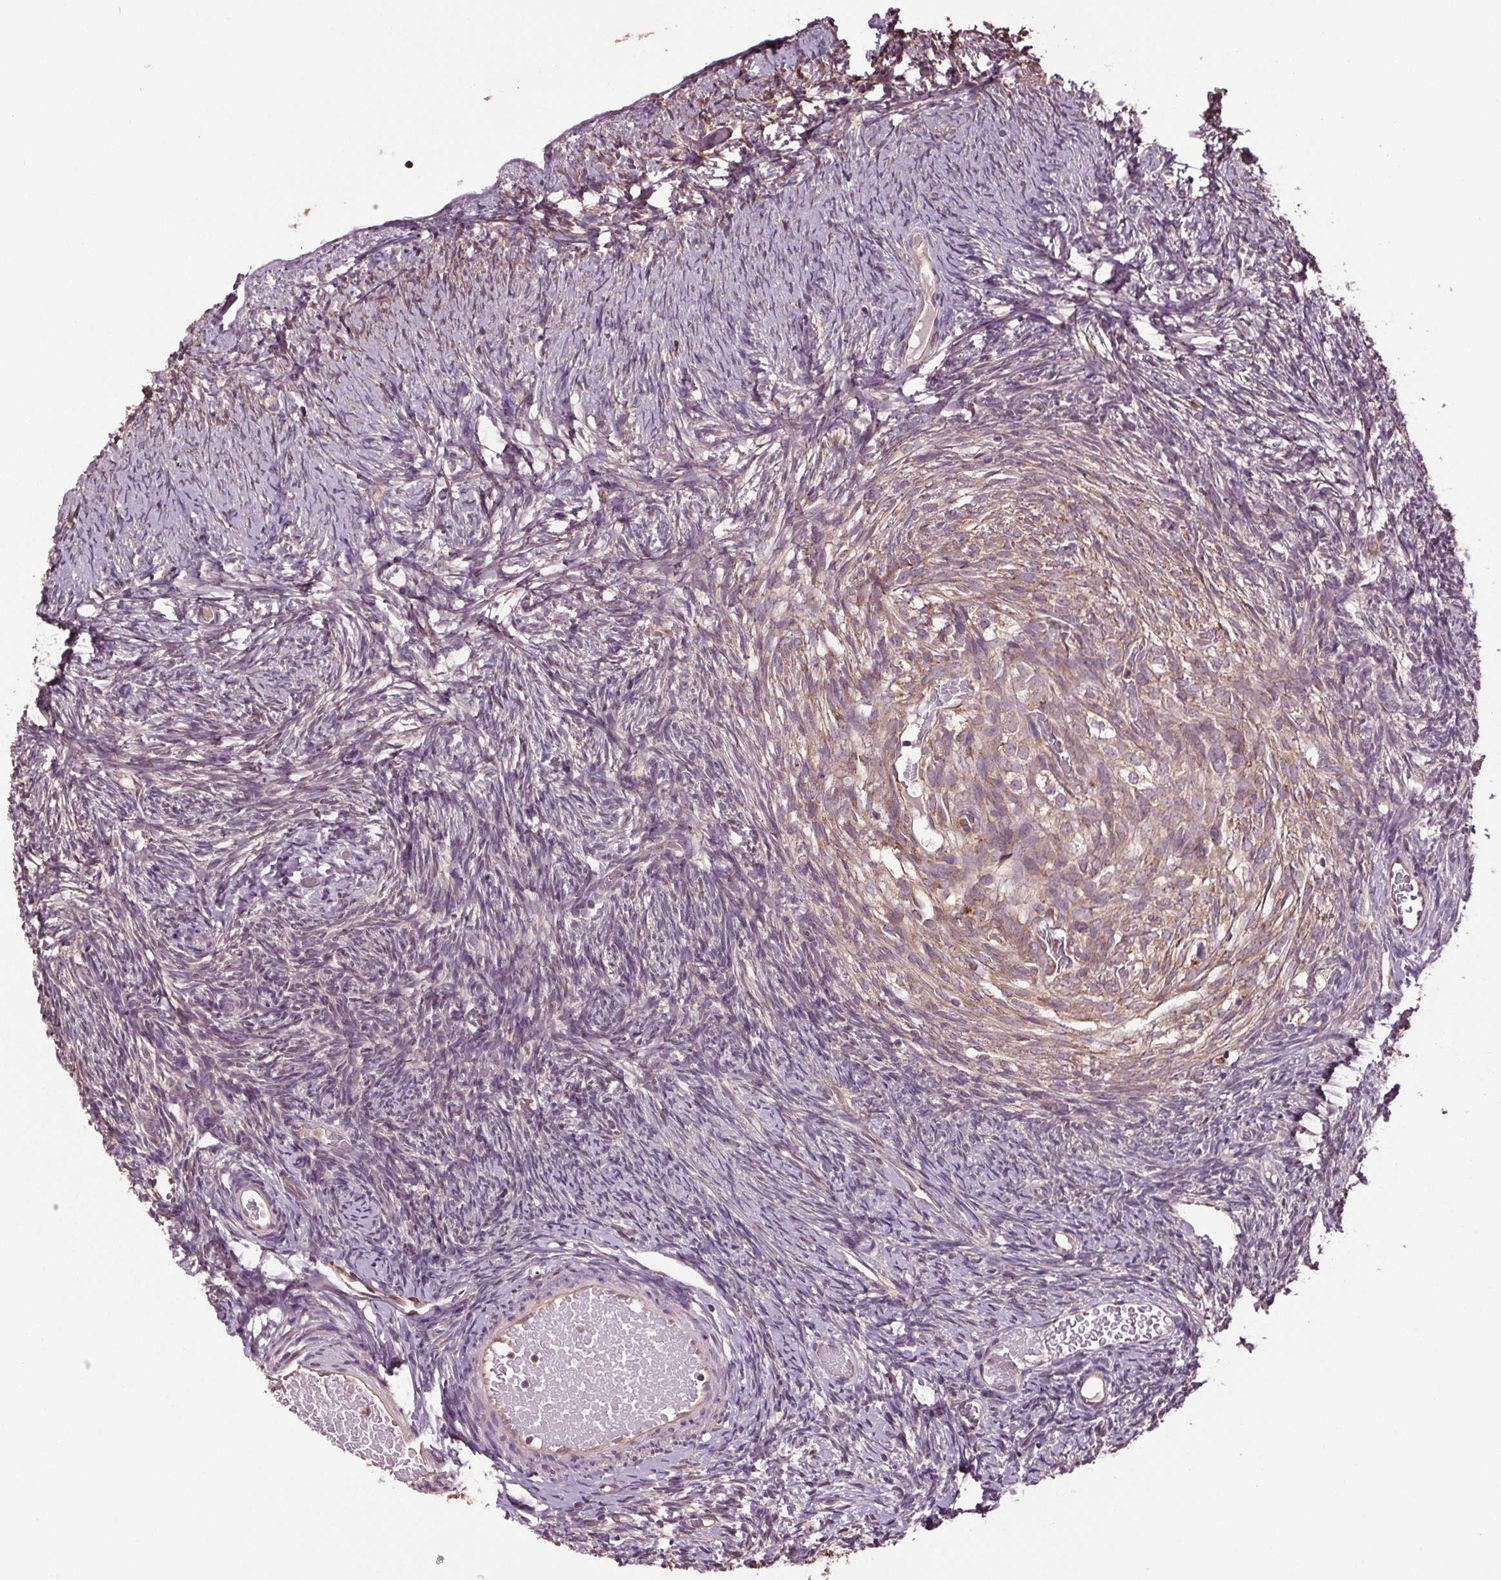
{"staining": {"intensity": "weak", "quantity": "<25%", "location": "cytoplasmic/membranous"}, "tissue": "ovary", "cell_type": "Ovarian stroma cells", "image_type": "normal", "snomed": [{"axis": "morphology", "description": "Normal tissue, NOS"}, {"axis": "topography", "description": "Ovary"}], "caption": "IHC micrograph of normal ovary: ovary stained with DAB reveals no significant protein staining in ovarian stroma cells. (DAB IHC, high magnification).", "gene": "RNPEP", "patient": {"sex": "female", "age": 39}}